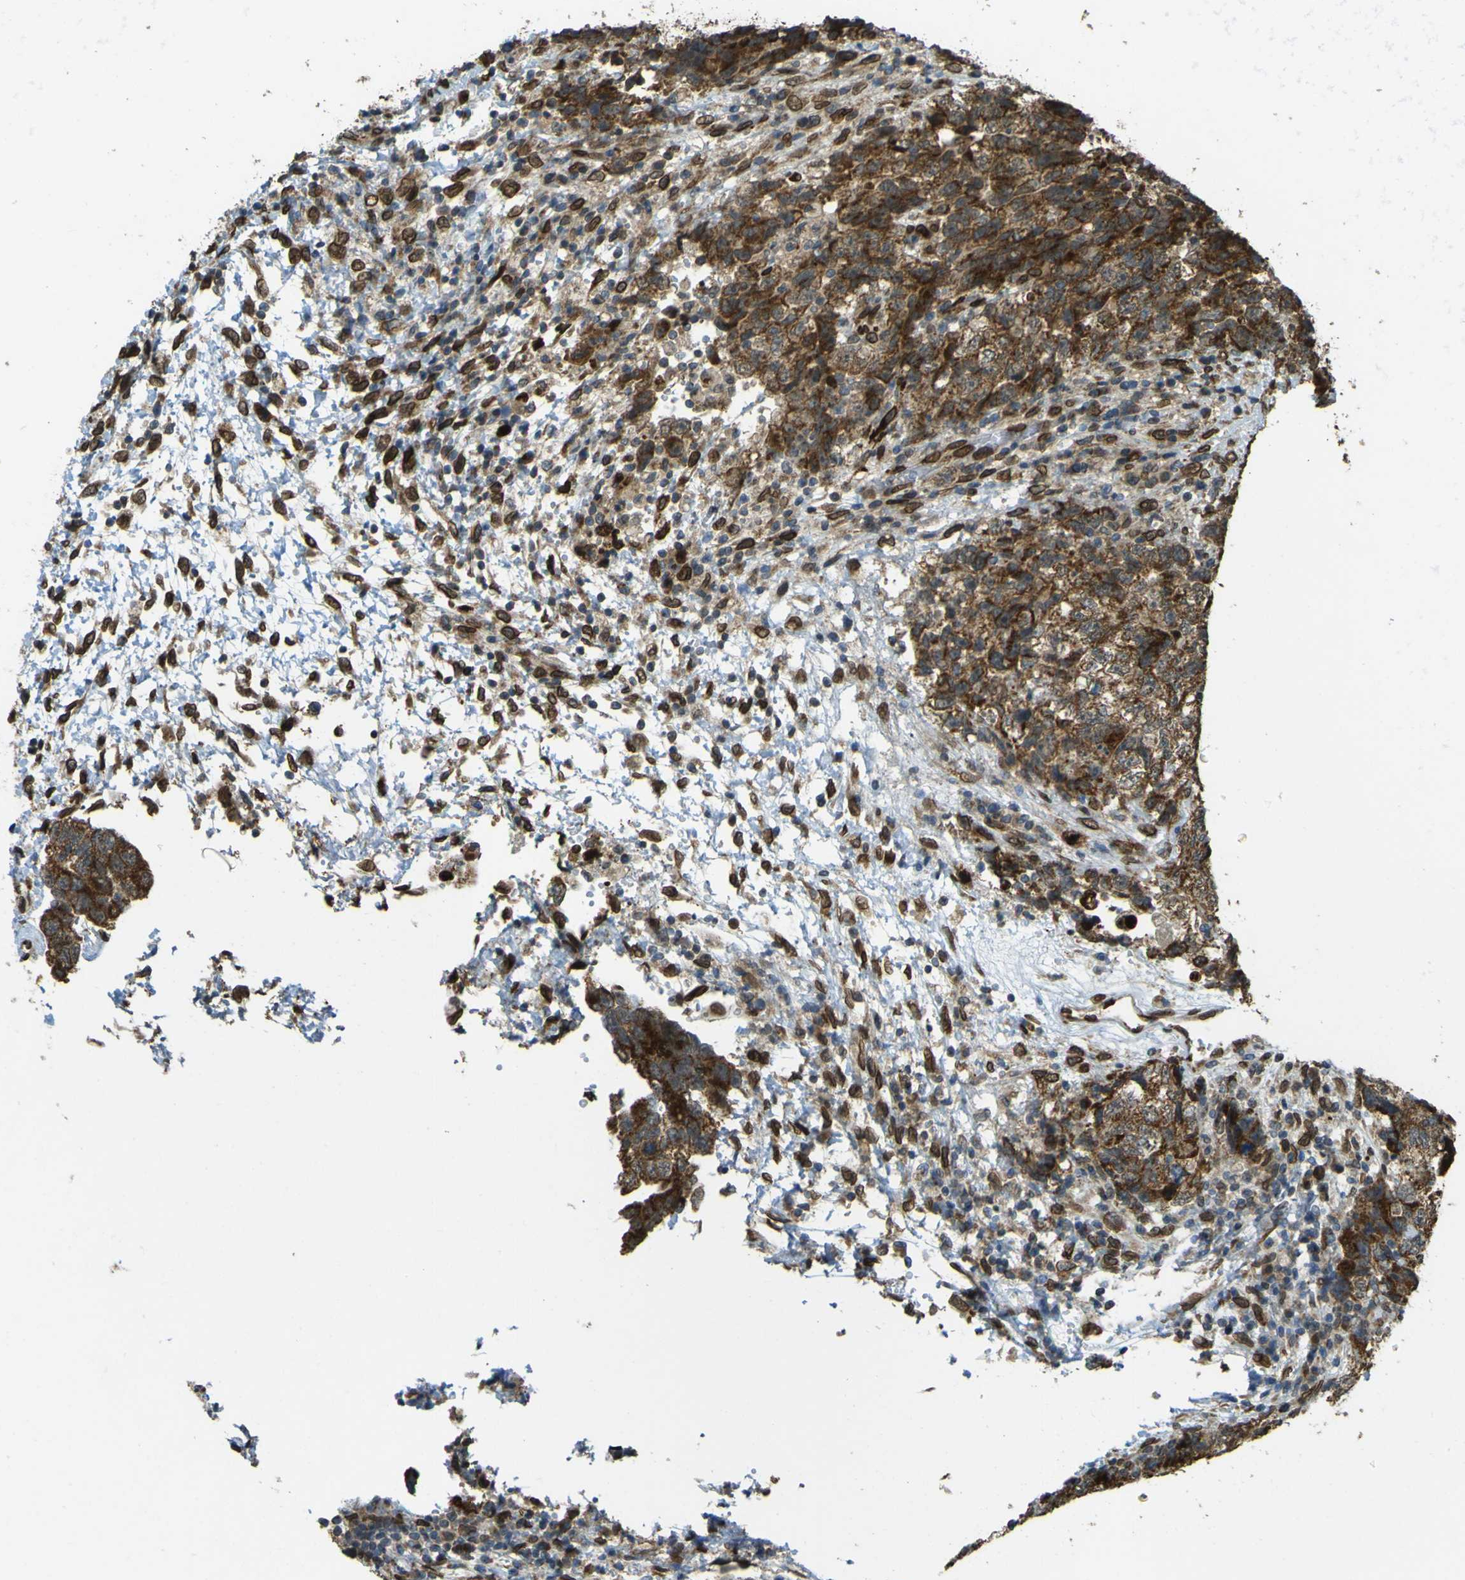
{"staining": {"intensity": "moderate", "quantity": ">75%", "location": "cytoplasmic/membranous"}, "tissue": "testis cancer", "cell_type": "Tumor cells", "image_type": "cancer", "snomed": [{"axis": "morphology", "description": "Carcinoma, Embryonal, NOS"}, {"axis": "topography", "description": "Testis"}], "caption": "Protein analysis of embryonal carcinoma (testis) tissue displays moderate cytoplasmic/membranous expression in about >75% of tumor cells.", "gene": "GALNT1", "patient": {"sex": "male", "age": 36}}